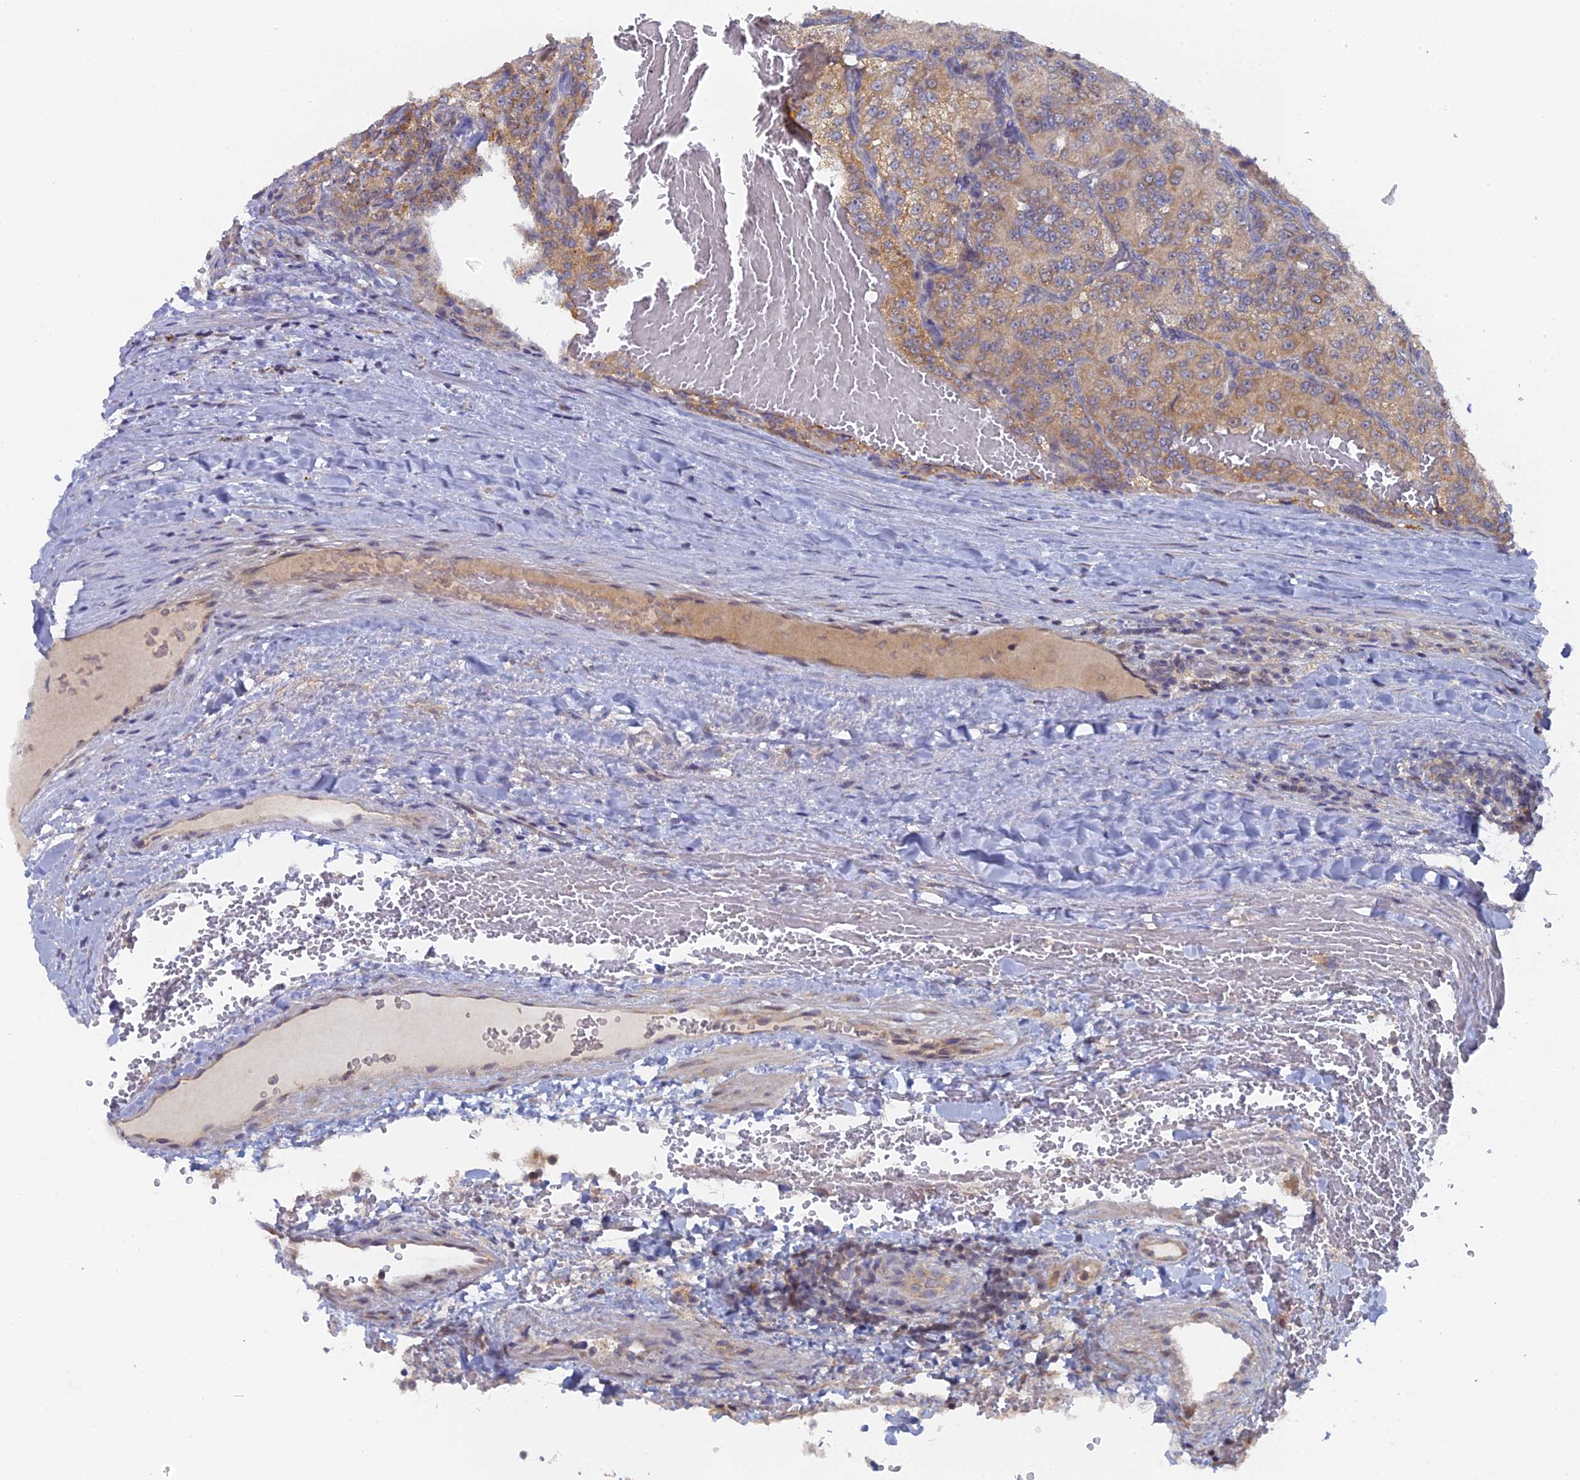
{"staining": {"intensity": "weak", "quantity": ">75%", "location": "cytoplasmic/membranous"}, "tissue": "renal cancer", "cell_type": "Tumor cells", "image_type": "cancer", "snomed": [{"axis": "morphology", "description": "Adenocarcinoma, NOS"}, {"axis": "topography", "description": "Kidney"}], "caption": "IHC histopathology image of renal cancer (adenocarcinoma) stained for a protein (brown), which demonstrates low levels of weak cytoplasmic/membranous positivity in approximately >75% of tumor cells.", "gene": "MIGA2", "patient": {"sex": "female", "age": 63}}